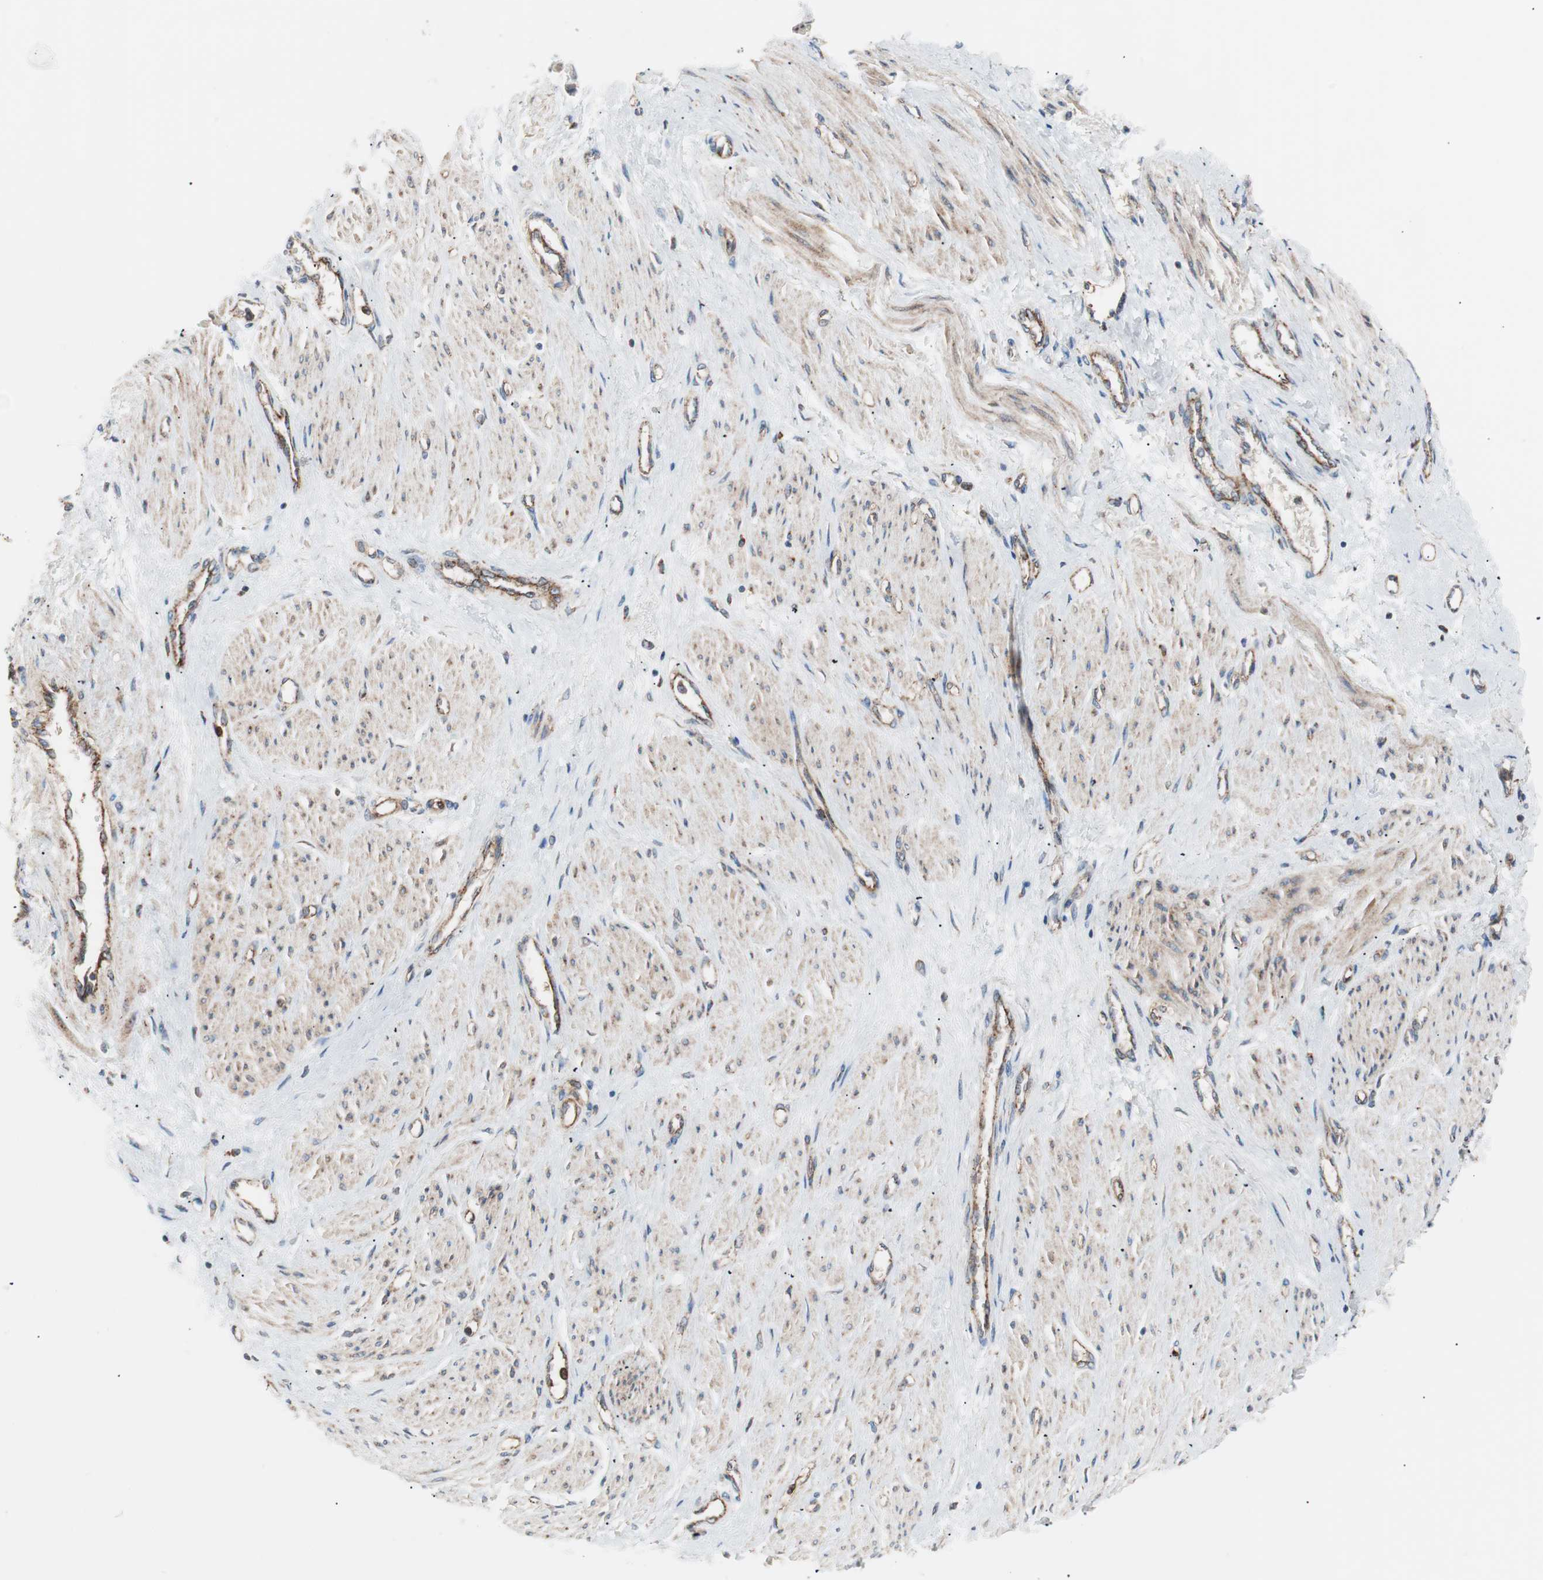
{"staining": {"intensity": "weak", "quantity": ">75%", "location": "cytoplasmic/membranous"}, "tissue": "smooth muscle", "cell_type": "Smooth muscle cells", "image_type": "normal", "snomed": [{"axis": "morphology", "description": "Normal tissue, NOS"}, {"axis": "topography", "description": "Smooth muscle"}, {"axis": "topography", "description": "Uterus"}], "caption": "Protein analysis of unremarkable smooth muscle reveals weak cytoplasmic/membranous expression in approximately >75% of smooth muscle cells. (Stains: DAB (3,3'-diaminobenzidine) in brown, nuclei in blue, Microscopy: brightfield microscopy at high magnification).", "gene": "FLOT2", "patient": {"sex": "female", "age": 39}}